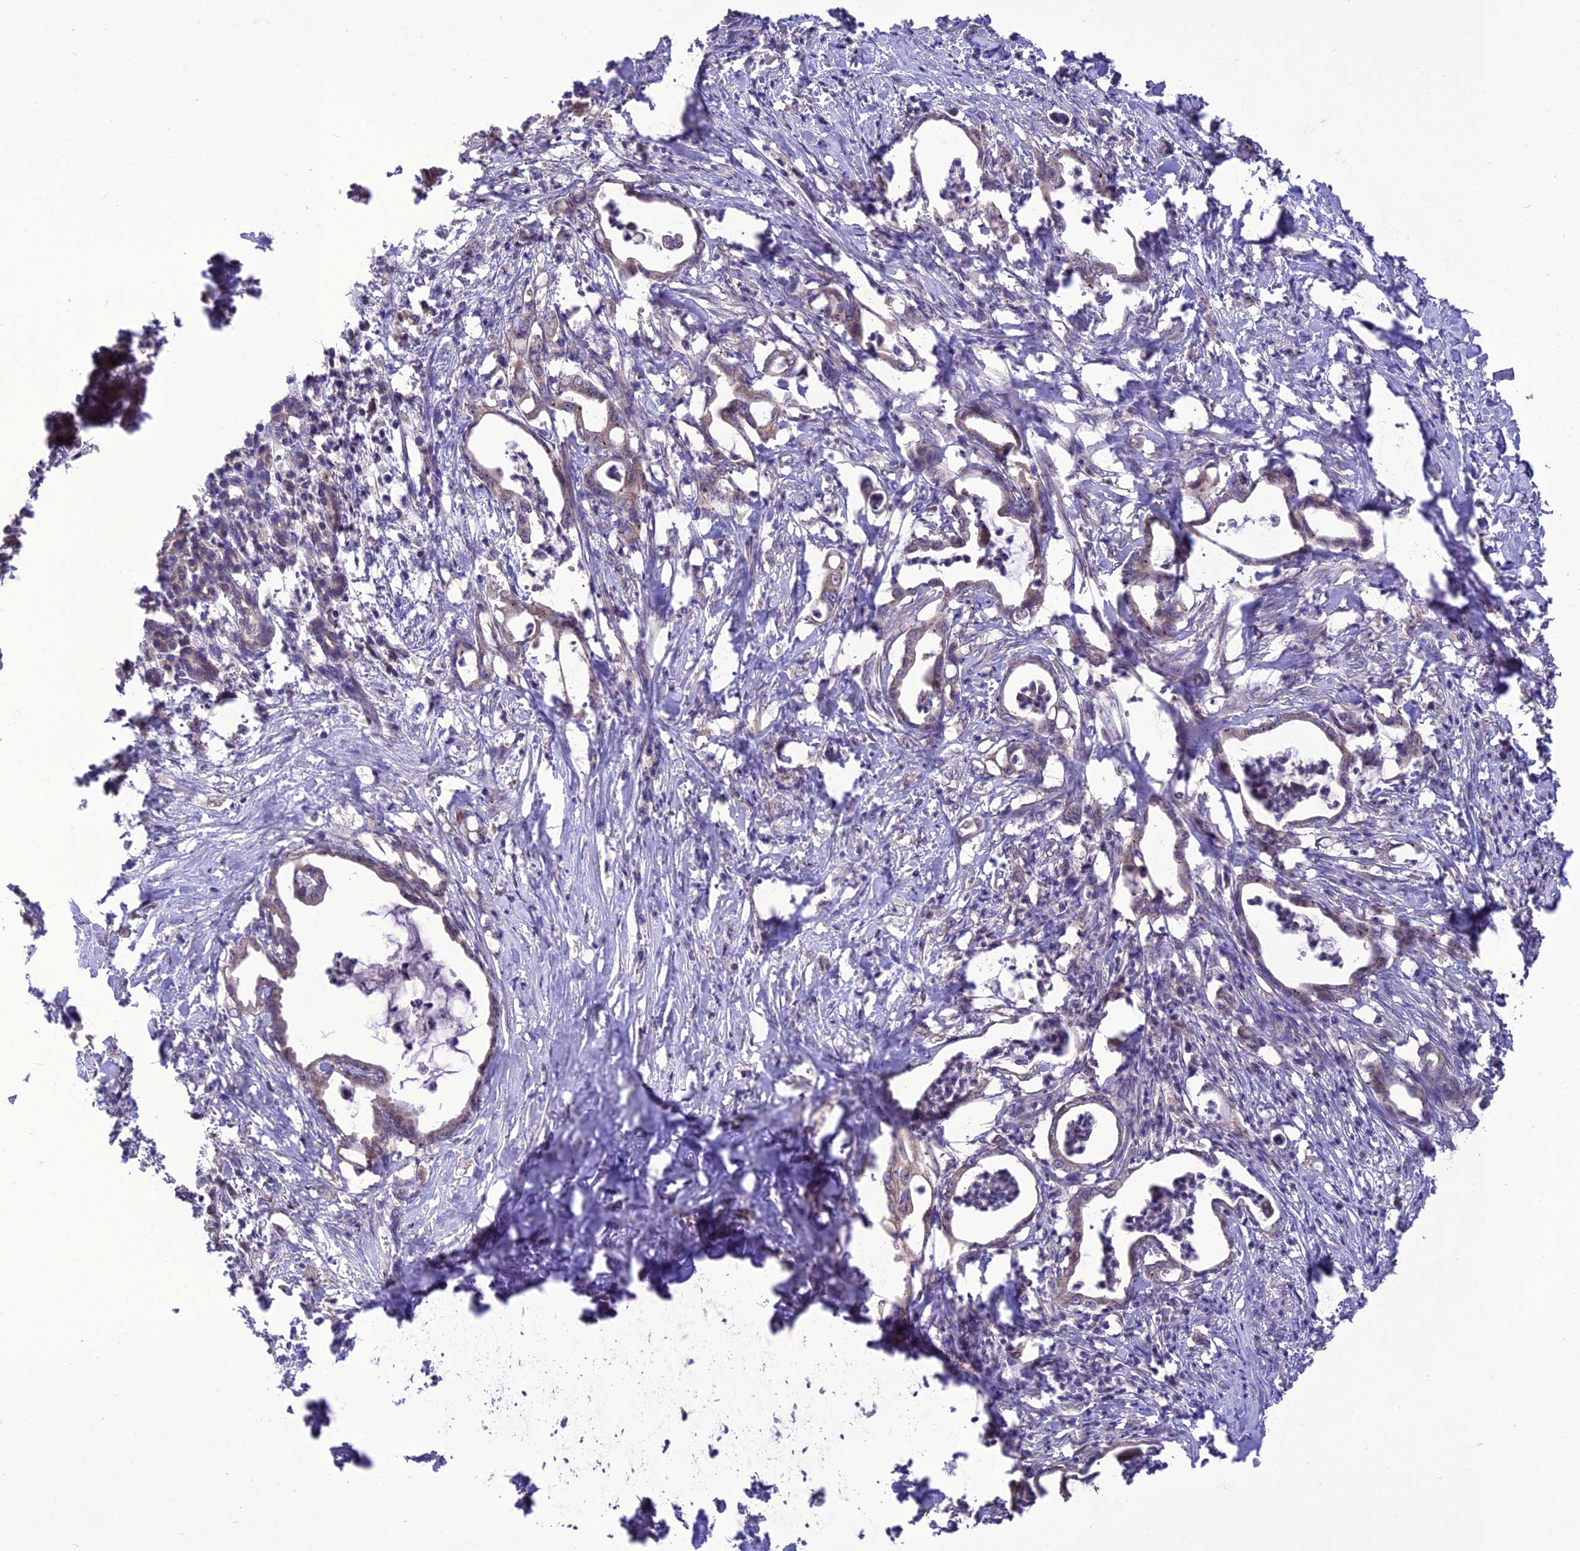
{"staining": {"intensity": "weak", "quantity": "25%-75%", "location": "cytoplasmic/membranous"}, "tissue": "pancreatic cancer", "cell_type": "Tumor cells", "image_type": "cancer", "snomed": [{"axis": "morphology", "description": "Adenocarcinoma, NOS"}, {"axis": "topography", "description": "Pancreas"}], "caption": "IHC (DAB) staining of human pancreatic adenocarcinoma shows weak cytoplasmic/membranous protein expression in about 25%-75% of tumor cells. Nuclei are stained in blue.", "gene": "NUDT8", "patient": {"sex": "female", "age": 55}}